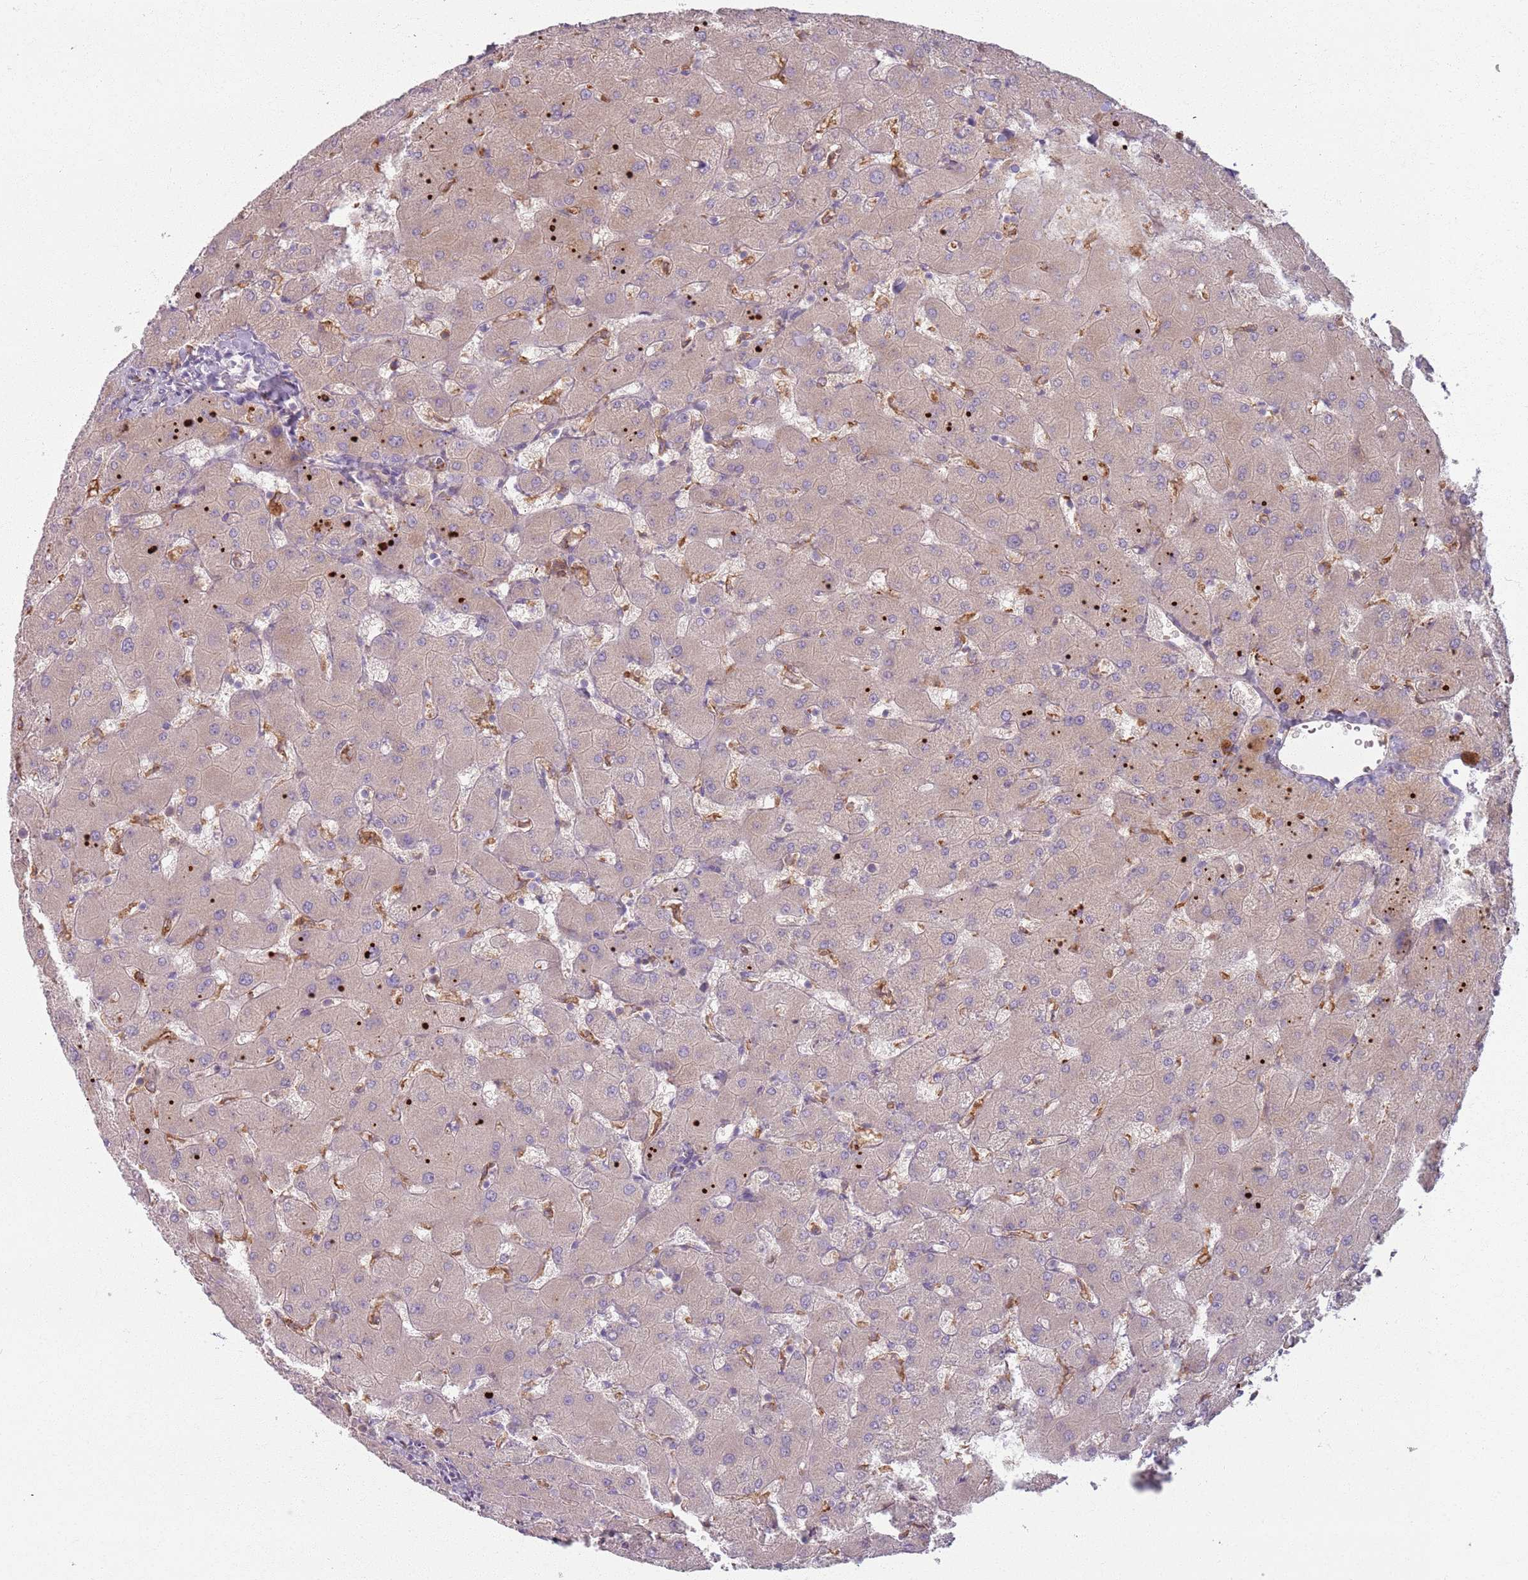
{"staining": {"intensity": "negative", "quantity": "none", "location": "none"}, "tissue": "liver", "cell_type": "Cholangiocytes", "image_type": "normal", "snomed": [{"axis": "morphology", "description": "Normal tissue, NOS"}, {"axis": "topography", "description": "Liver"}], "caption": "Human liver stained for a protein using immunohistochemistry shows no expression in cholangiocytes.", "gene": "COLGALT1", "patient": {"sex": "female", "age": 63}}